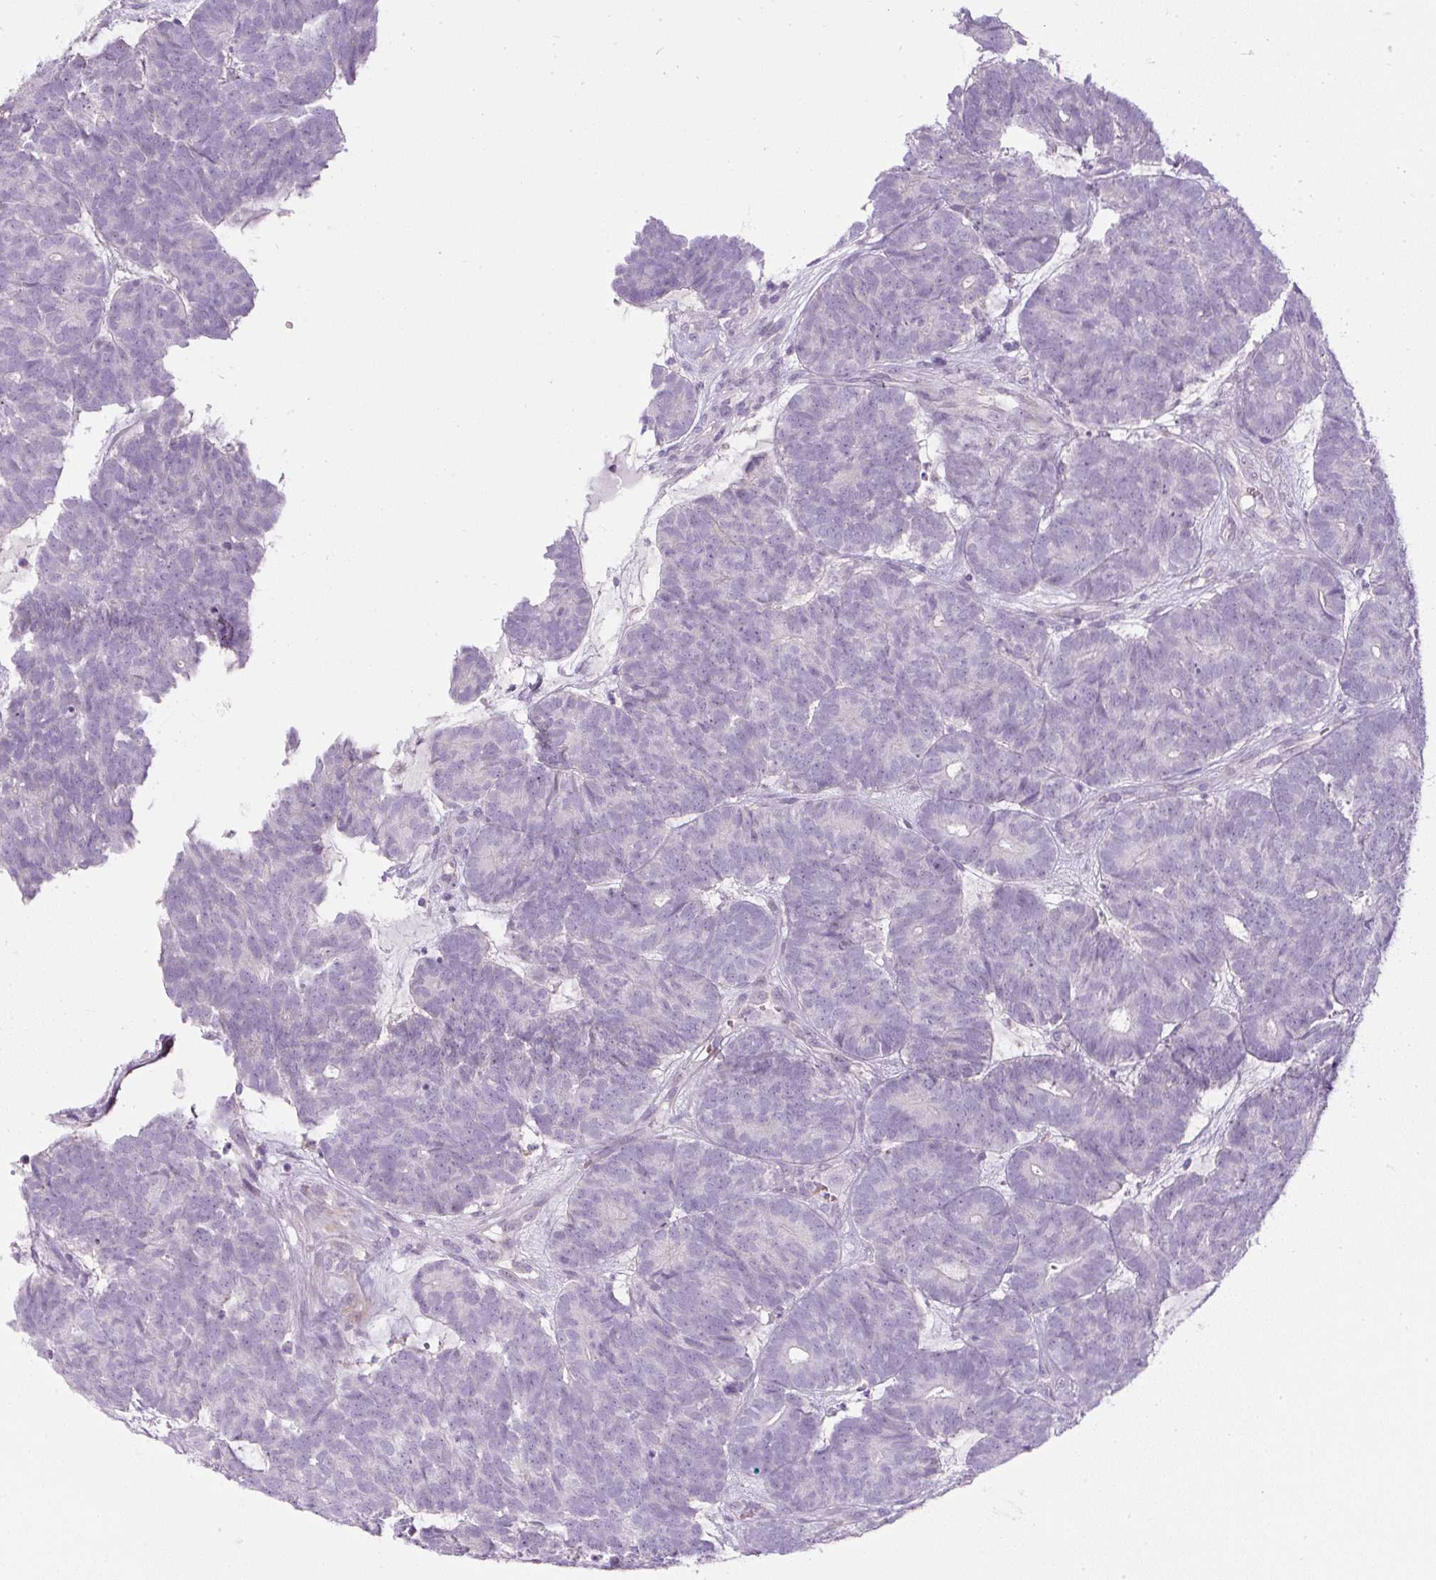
{"staining": {"intensity": "negative", "quantity": "none", "location": "none"}, "tissue": "head and neck cancer", "cell_type": "Tumor cells", "image_type": "cancer", "snomed": [{"axis": "morphology", "description": "Adenocarcinoma, NOS"}, {"axis": "topography", "description": "Head-Neck"}], "caption": "DAB immunohistochemical staining of head and neck cancer (adenocarcinoma) shows no significant expression in tumor cells.", "gene": "FGFBP3", "patient": {"sex": "female", "age": 81}}